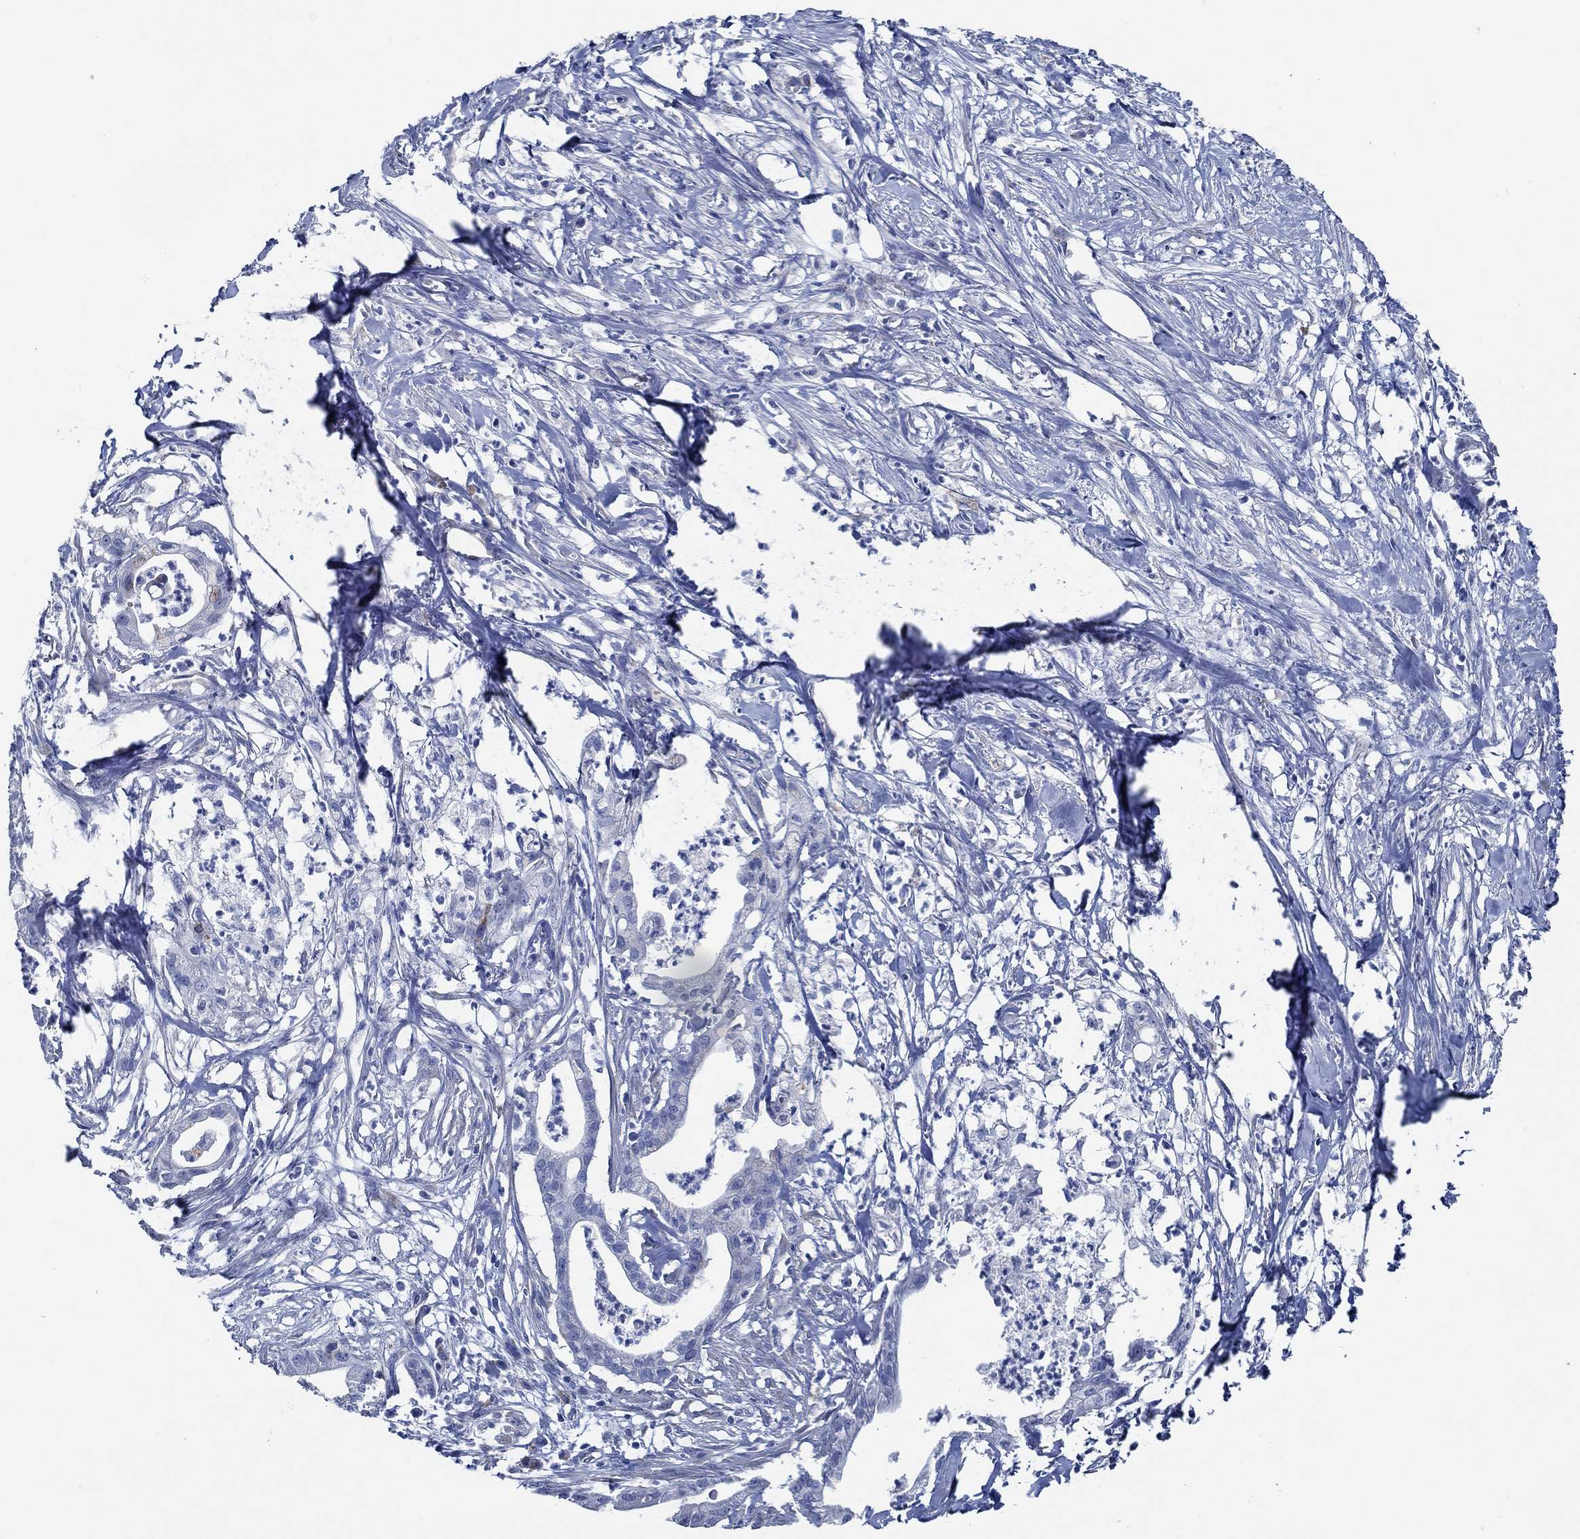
{"staining": {"intensity": "negative", "quantity": "none", "location": "none"}, "tissue": "pancreatic cancer", "cell_type": "Tumor cells", "image_type": "cancer", "snomed": [{"axis": "morphology", "description": "Normal tissue, NOS"}, {"axis": "morphology", "description": "Adenocarcinoma, NOS"}, {"axis": "topography", "description": "Pancreas"}], "caption": "Tumor cells are negative for brown protein staining in pancreatic cancer. The staining was performed using DAB (3,3'-diaminobenzidine) to visualize the protein expression in brown, while the nuclei were stained in blue with hematoxylin (Magnification: 20x).", "gene": "HECW2", "patient": {"sex": "female", "age": 58}}